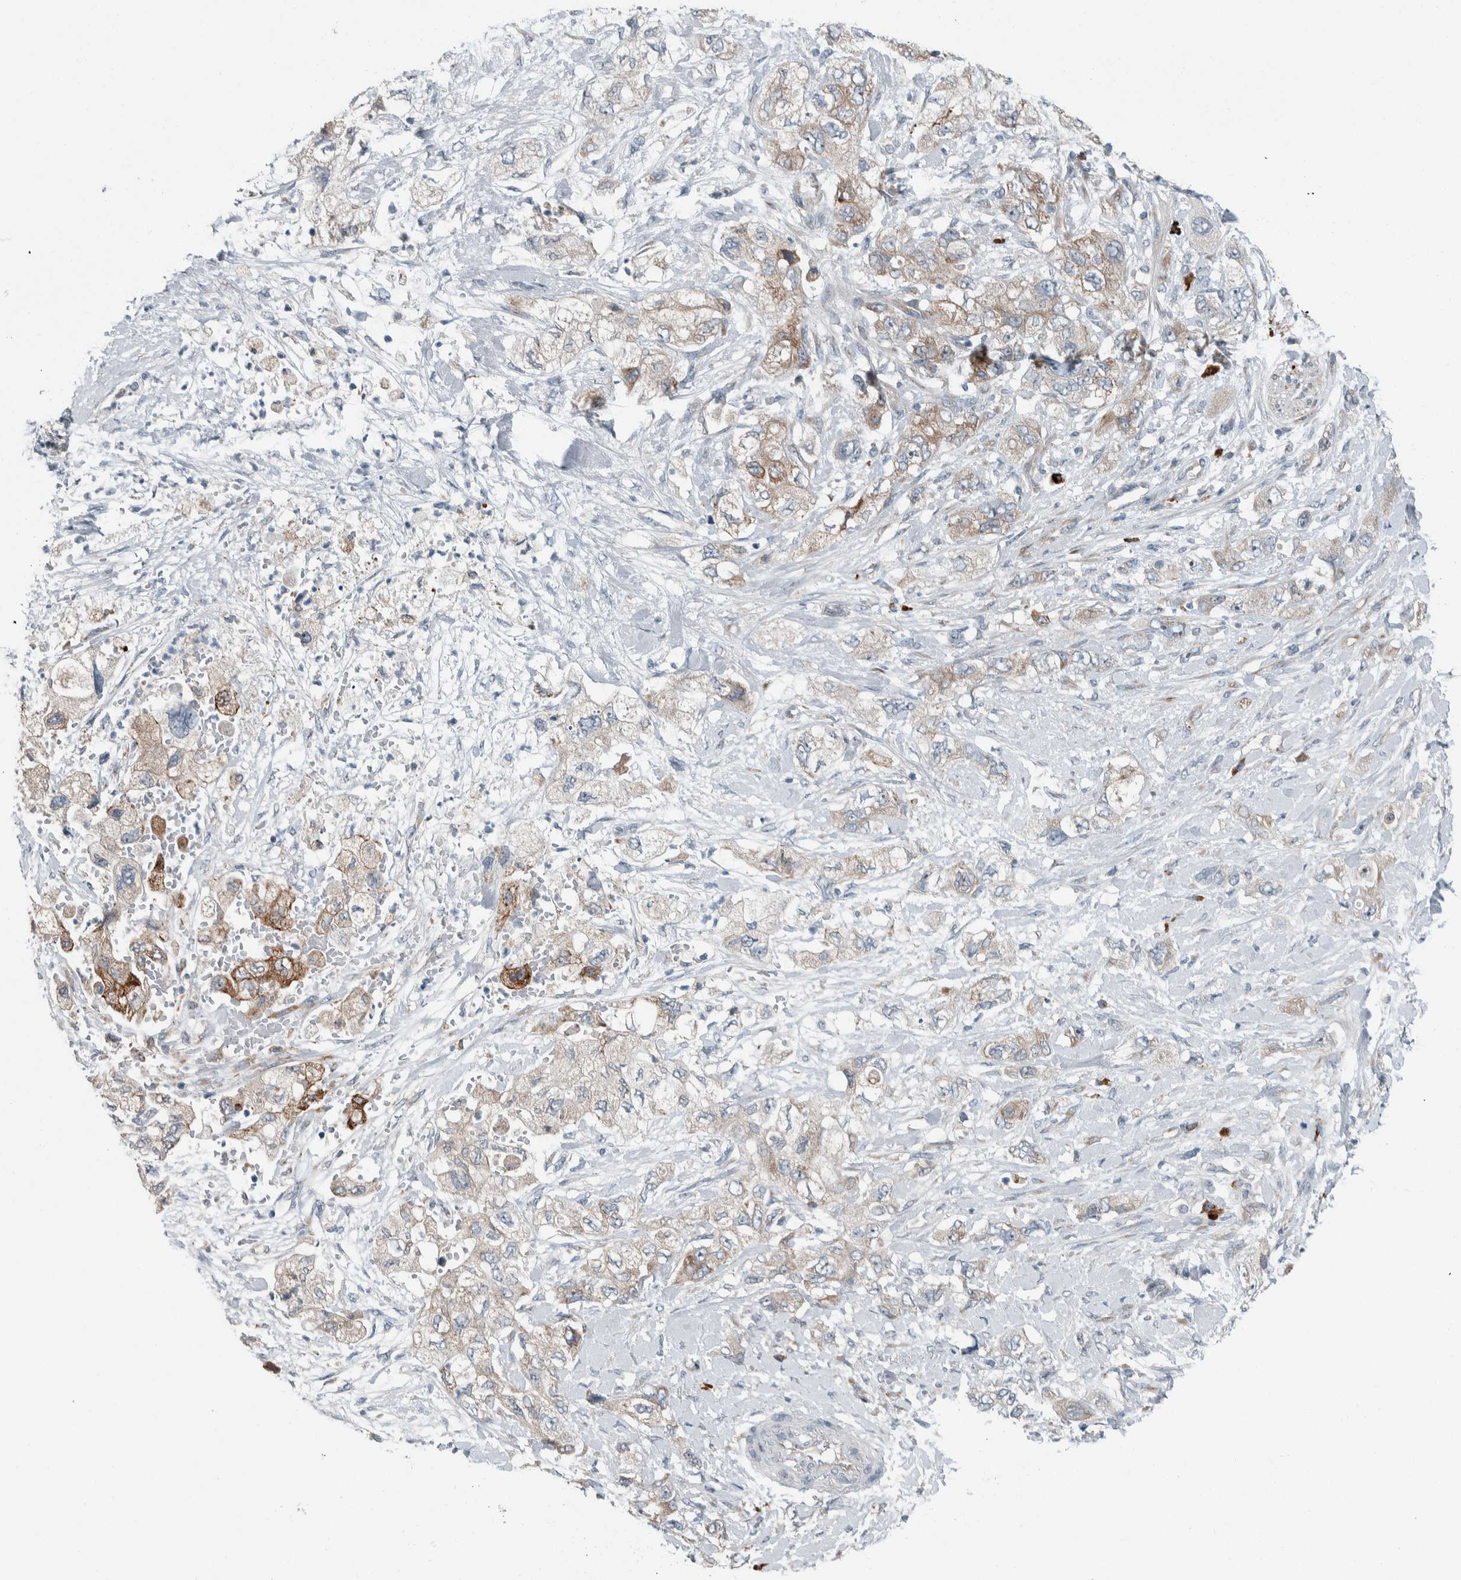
{"staining": {"intensity": "moderate", "quantity": "<25%", "location": "cytoplasmic/membranous"}, "tissue": "pancreatic cancer", "cell_type": "Tumor cells", "image_type": "cancer", "snomed": [{"axis": "morphology", "description": "Adenocarcinoma, NOS"}, {"axis": "topography", "description": "Pancreas"}], "caption": "Immunohistochemical staining of human pancreatic cancer displays low levels of moderate cytoplasmic/membranous staining in about <25% of tumor cells. (DAB (3,3'-diaminobenzidine) = brown stain, brightfield microscopy at high magnification).", "gene": "USP25", "patient": {"sex": "female", "age": 73}}